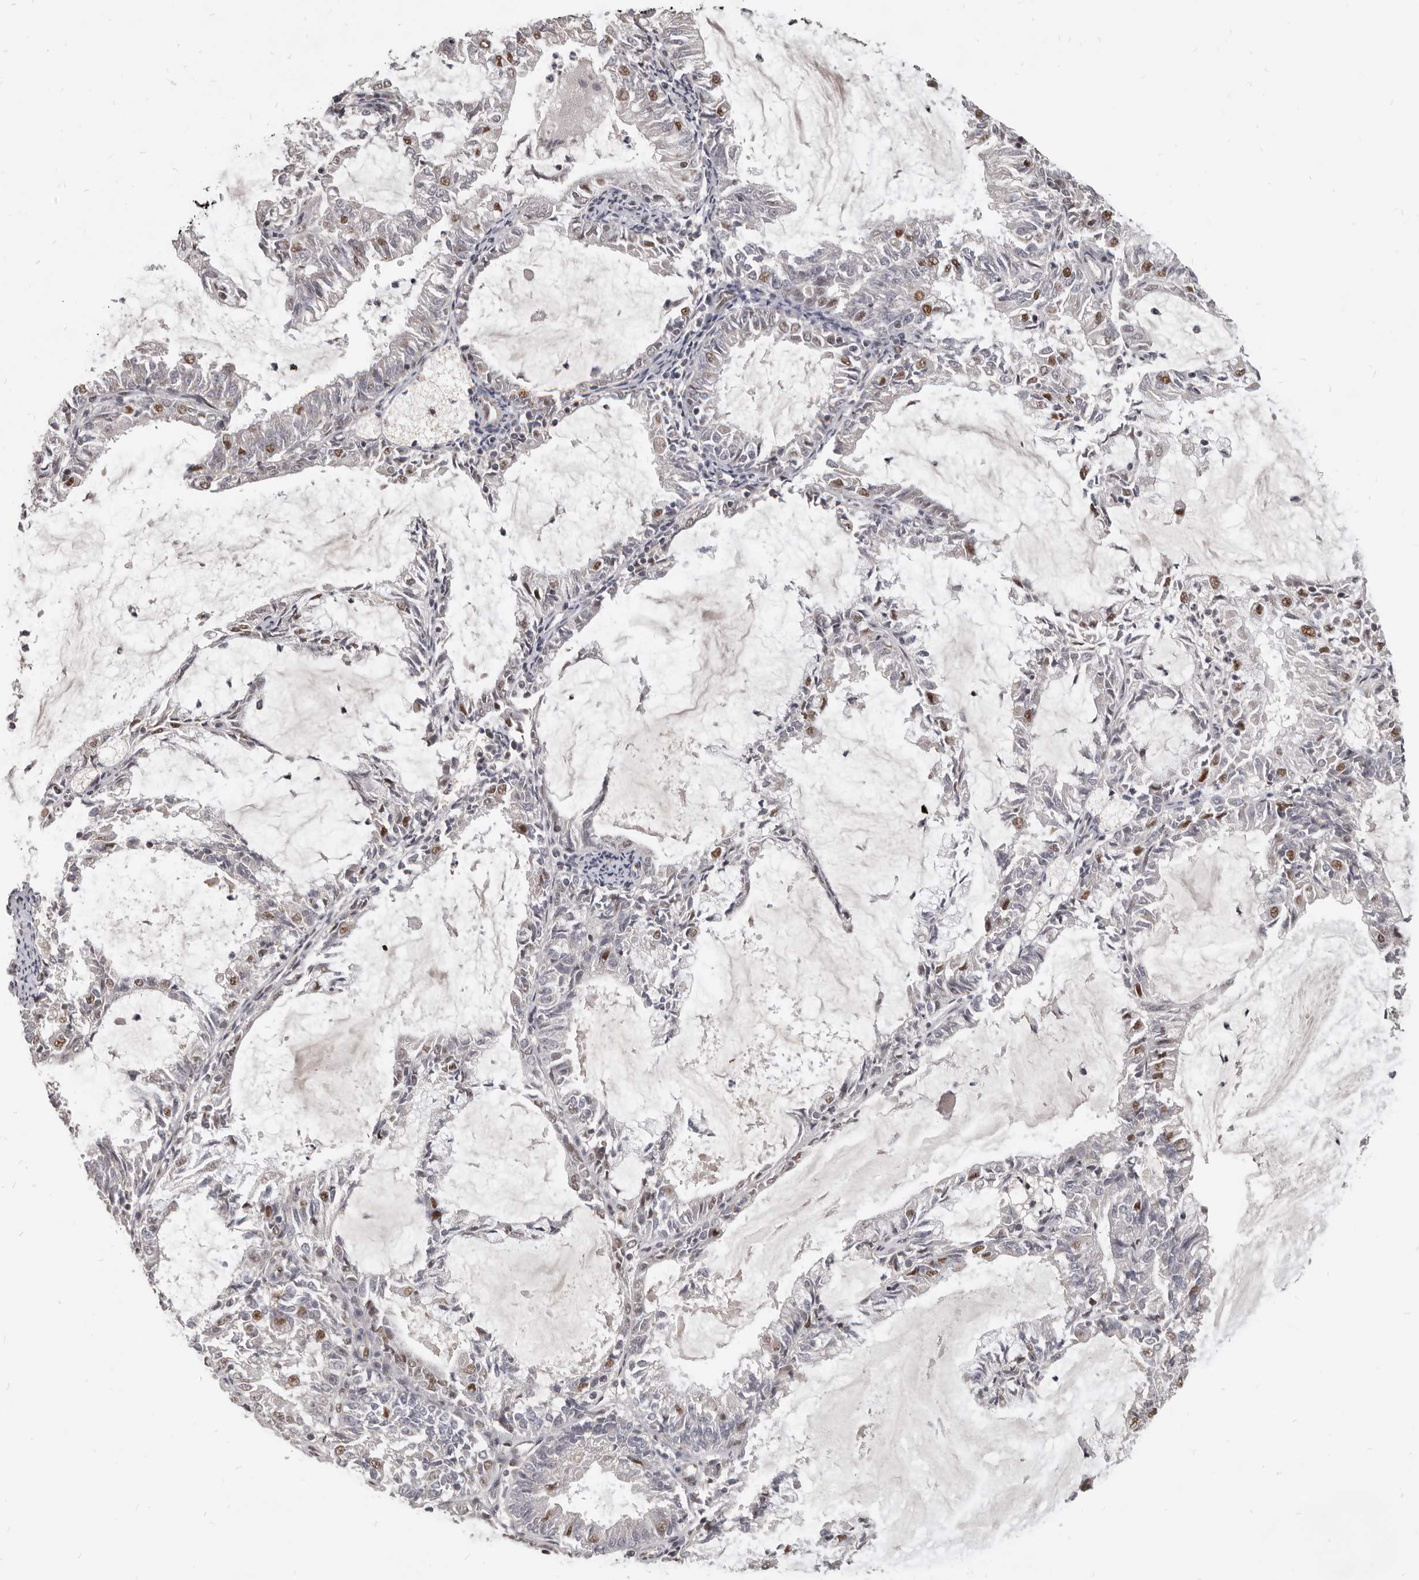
{"staining": {"intensity": "moderate", "quantity": "<25%", "location": "nuclear"}, "tissue": "endometrial cancer", "cell_type": "Tumor cells", "image_type": "cancer", "snomed": [{"axis": "morphology", "description": "Adenocarcinoma, NOS"}, {"axis": "topography", "description": "Endometrium"}], "caption": "Tumor cells demonstrate moderate nuclear positivity in about <25% of cells in endometrial cancer (adenocarcinoma). Nuclei are stained in blue.", "gene": "ATF5", "patient": {"sex": "female", "age": 57}}